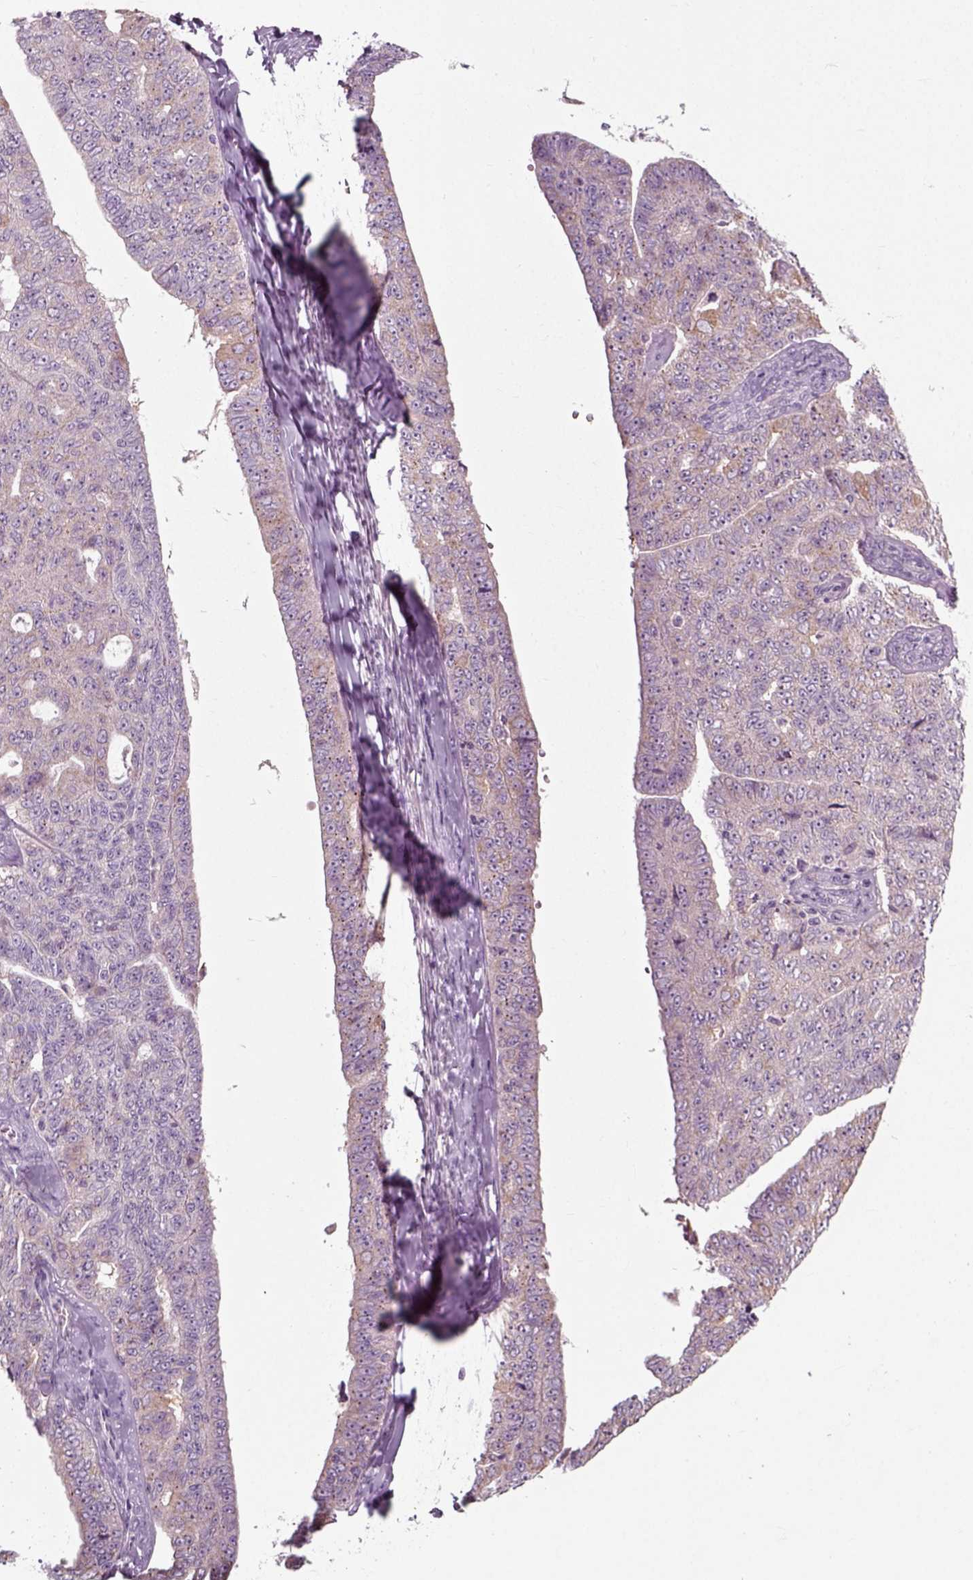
{"staining": {"intensity": "weak", "quantity": "25%-75%", "location": "cytoplasmic/membranous"}, "tissue": "ovarian cancer", "cell_type": "Tumor cells", "image_type": "cancer", "snomed": [{"axis": "morphology", "description": "Cystadenocarcinoma, serous, NOS"}, {"axis": "topography", "description": "Ovary"}], "caption": "The image displays staining of ovarian cancer (serous cystadenocarcinoma), revealing weak cytoplasmic/membranous protein expression (brown color) within tumor cells.", "gene": "RND2", "patient": {"sex": "female", "age": 71}}